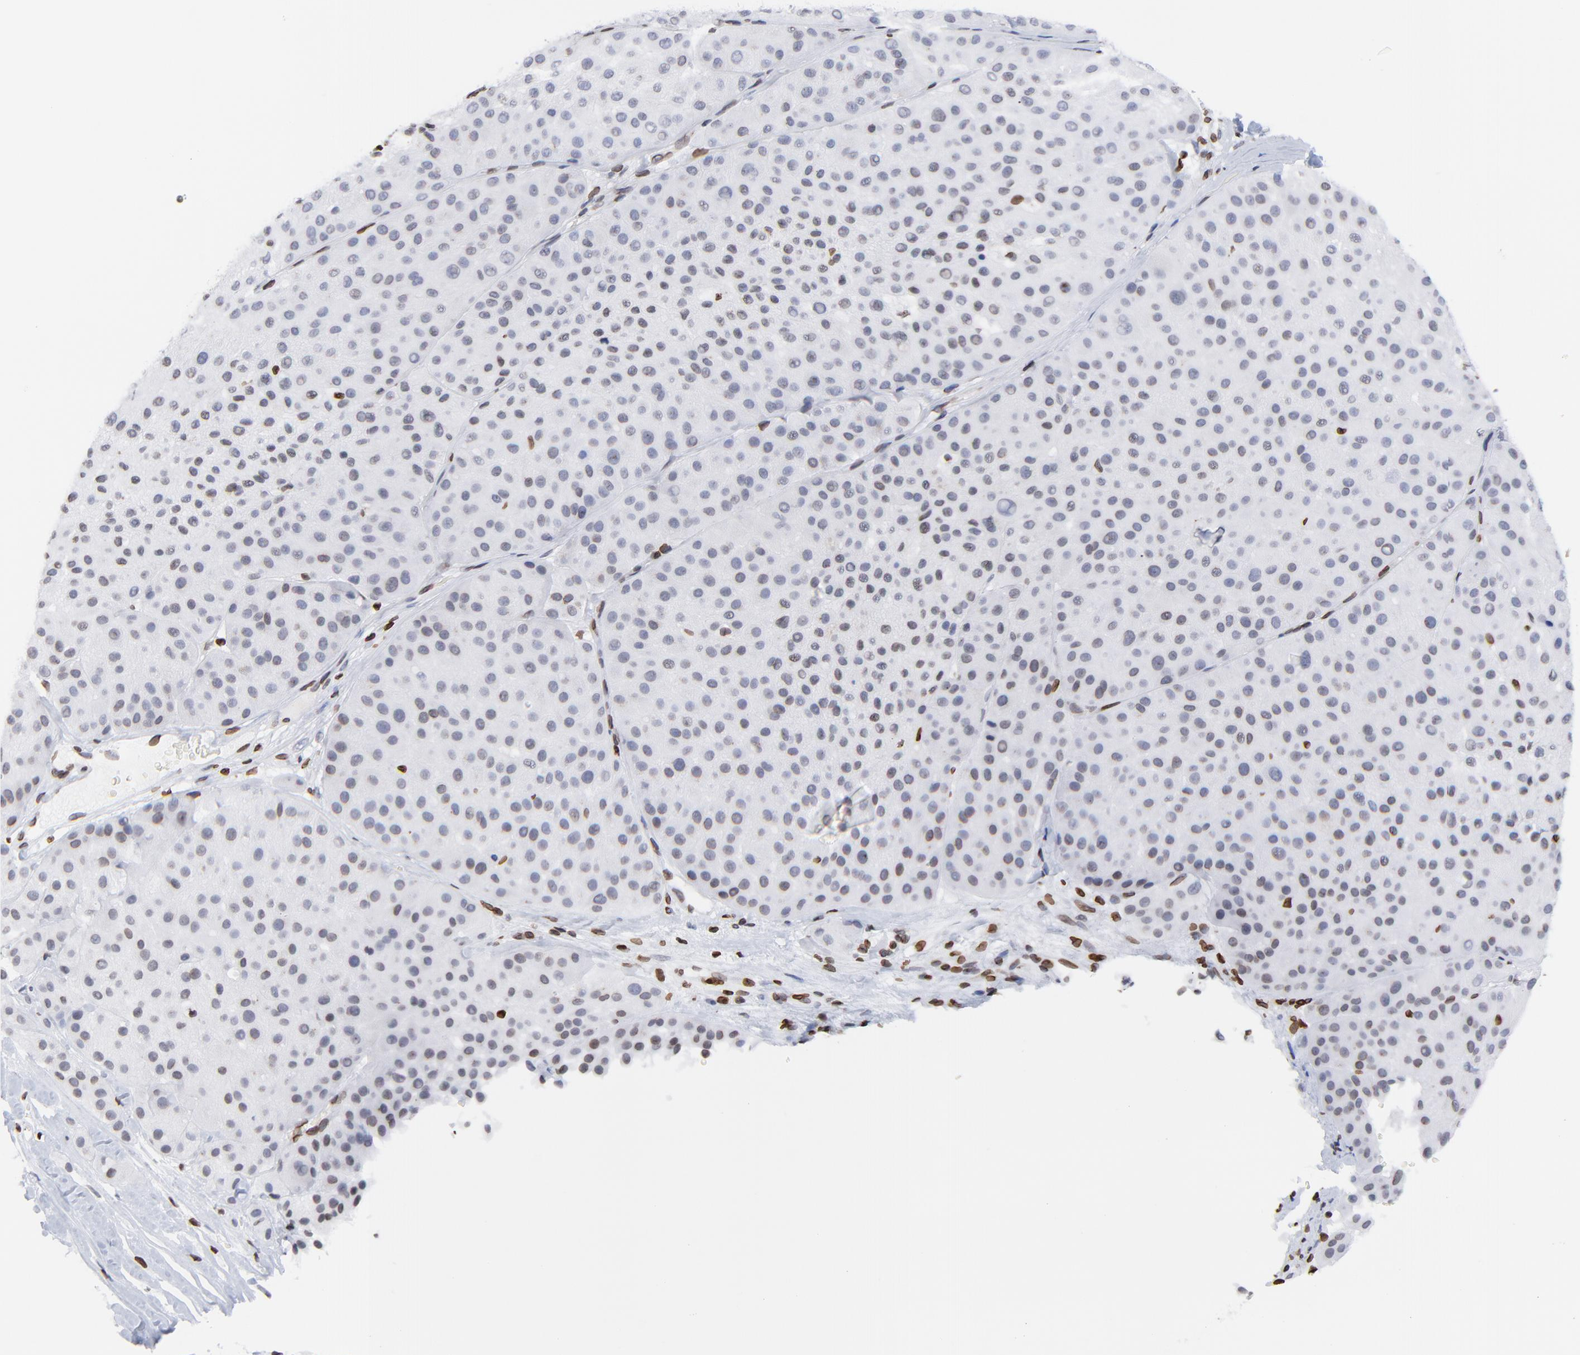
{"staining": {"intensity": "weak", "quantity": "<25%", "location": "nuclear"}, "tissue": "melanoma", "cell_type": "Tumor cells", "image_type": "cancer", "snomed": [{"axis": "morphology", "description": "Normal tissue, NOS"}, {"axis": "morphology", "description": "Malignant melanoma, Metastatic site"}, {"axis": "topography", "description": "Skin"}], "caption": "Tumor cells show no significant protein expression in melanoma. The staining was performed using DAB to visualize the protein expression in brown, while the nuclei were stained in blue with hematoxylin (Magnification: 20x).", "gene": "THAP7", "patient": {"sex": "male", "age": 41}}